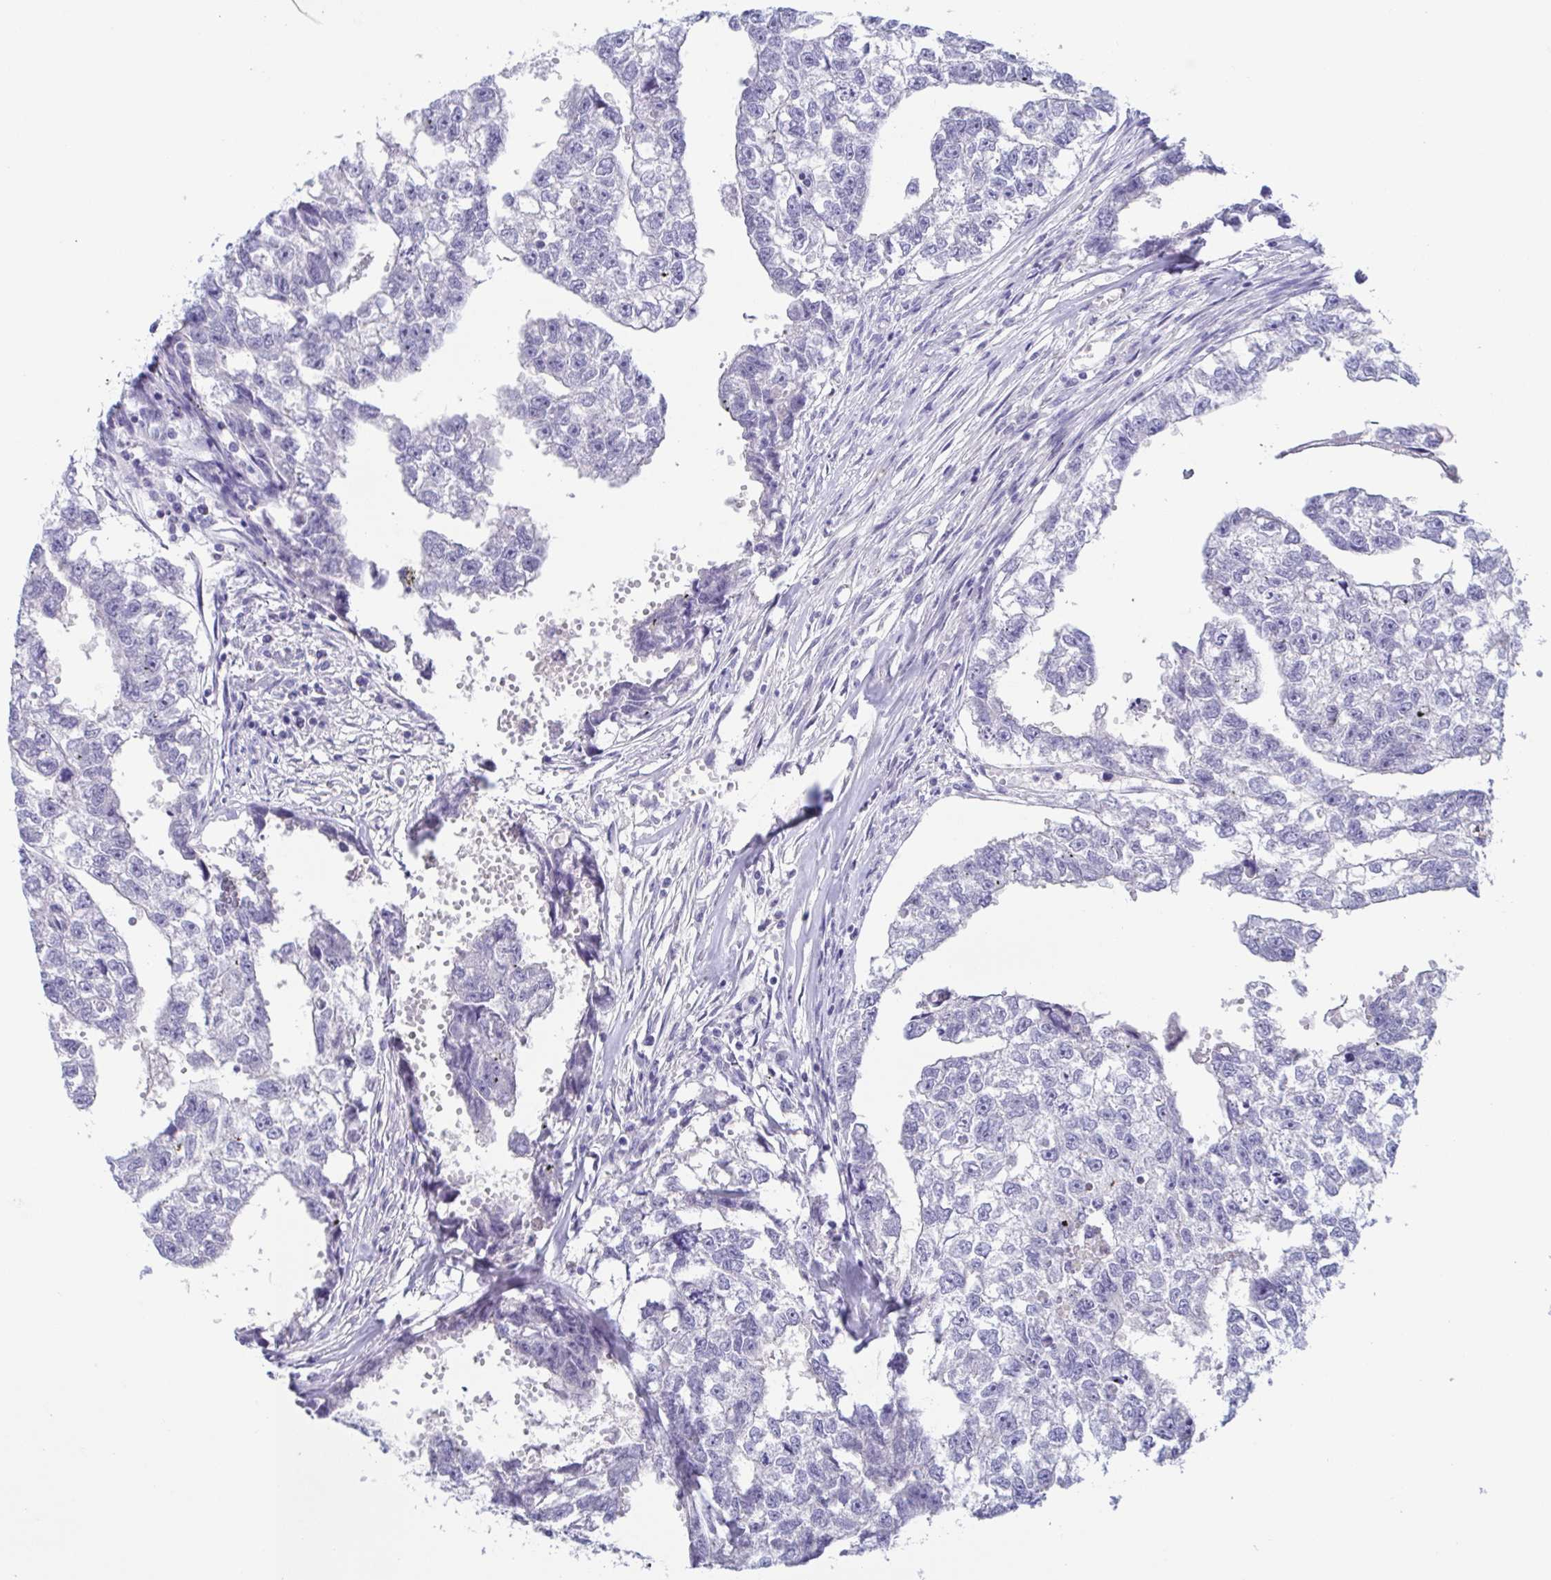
{"staining": {"intensity": "negative", "quantity": "none", "location": "none"}, "tissue": "testis cancer", "cell_type": "Tumor cells", "image_type": "cancer", "snomed": [{"axis": "morphology", "description": "Carcinoma, Embryonal, NOS"}, {"axis": "morphology", "description": "Teratoma, malignant, NOS"}, {"axis": "topography", "description": "Testis"}], "caption": "Immunohistochemical staining of human testis cancer (teratoma (malignant)) displays no significant positivity in tumor cells.", "gene": "TREH", "patient": {"sex": "male", "age": 44}}